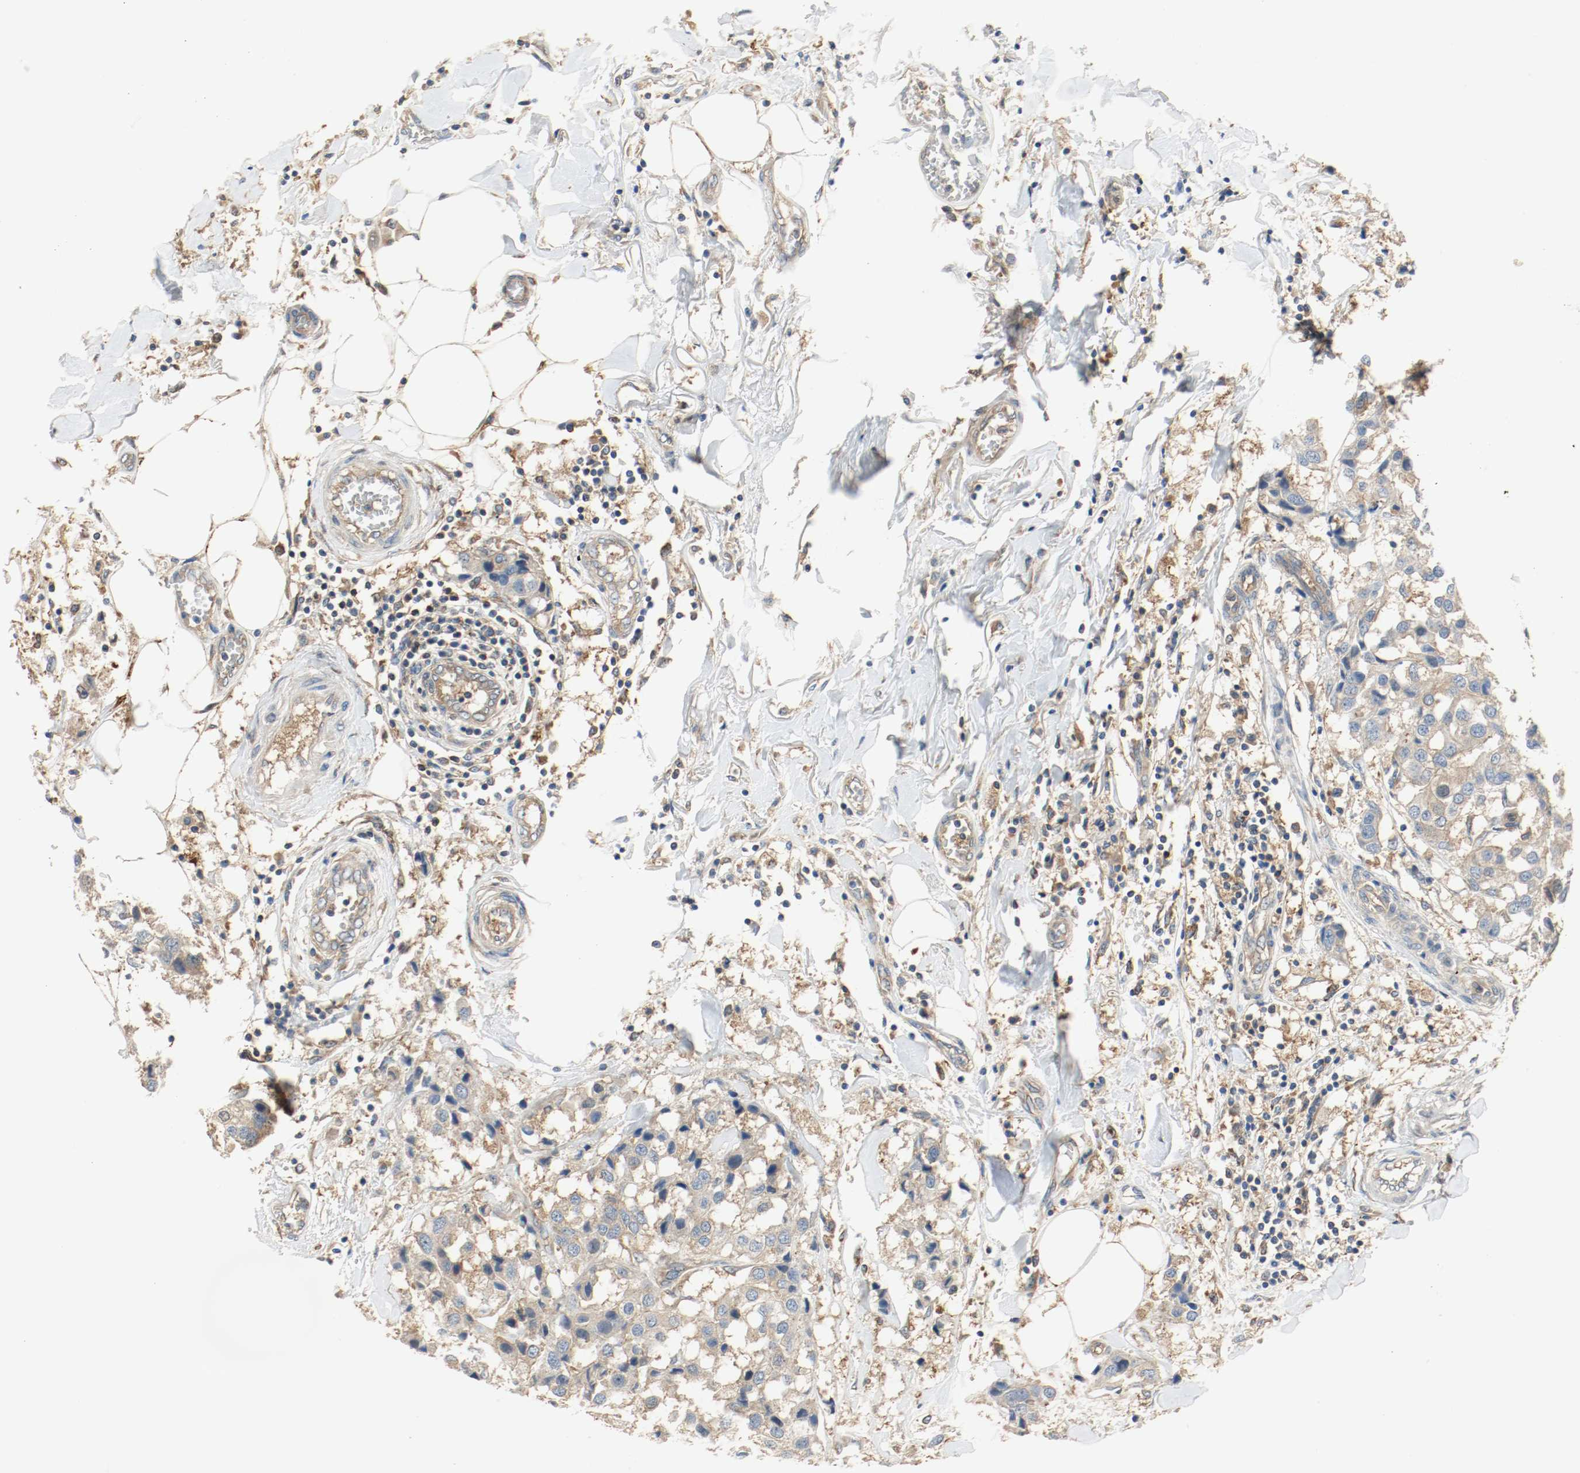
{"staining": {"intensity": "moderate", "quantity": ">75%", "location": "cytoplasmic/membranous"}, "tissue": "breast cancer", "cell_type": "Tumor cells", "image_type": "cancer", "snomed": [{"axis": "morphology", "description": "Duct carcinoma"}, {"axis": "topography", "description": "Breast"}], "caption": "IHC (DAB) staining of breast infiltrating ductal carcinoma displays moderate cytoplasmic/membranous protein positivity in about >75% of tumor cells.", "gene": "HGS", "patient": {"sex": "female", "age": 80}}